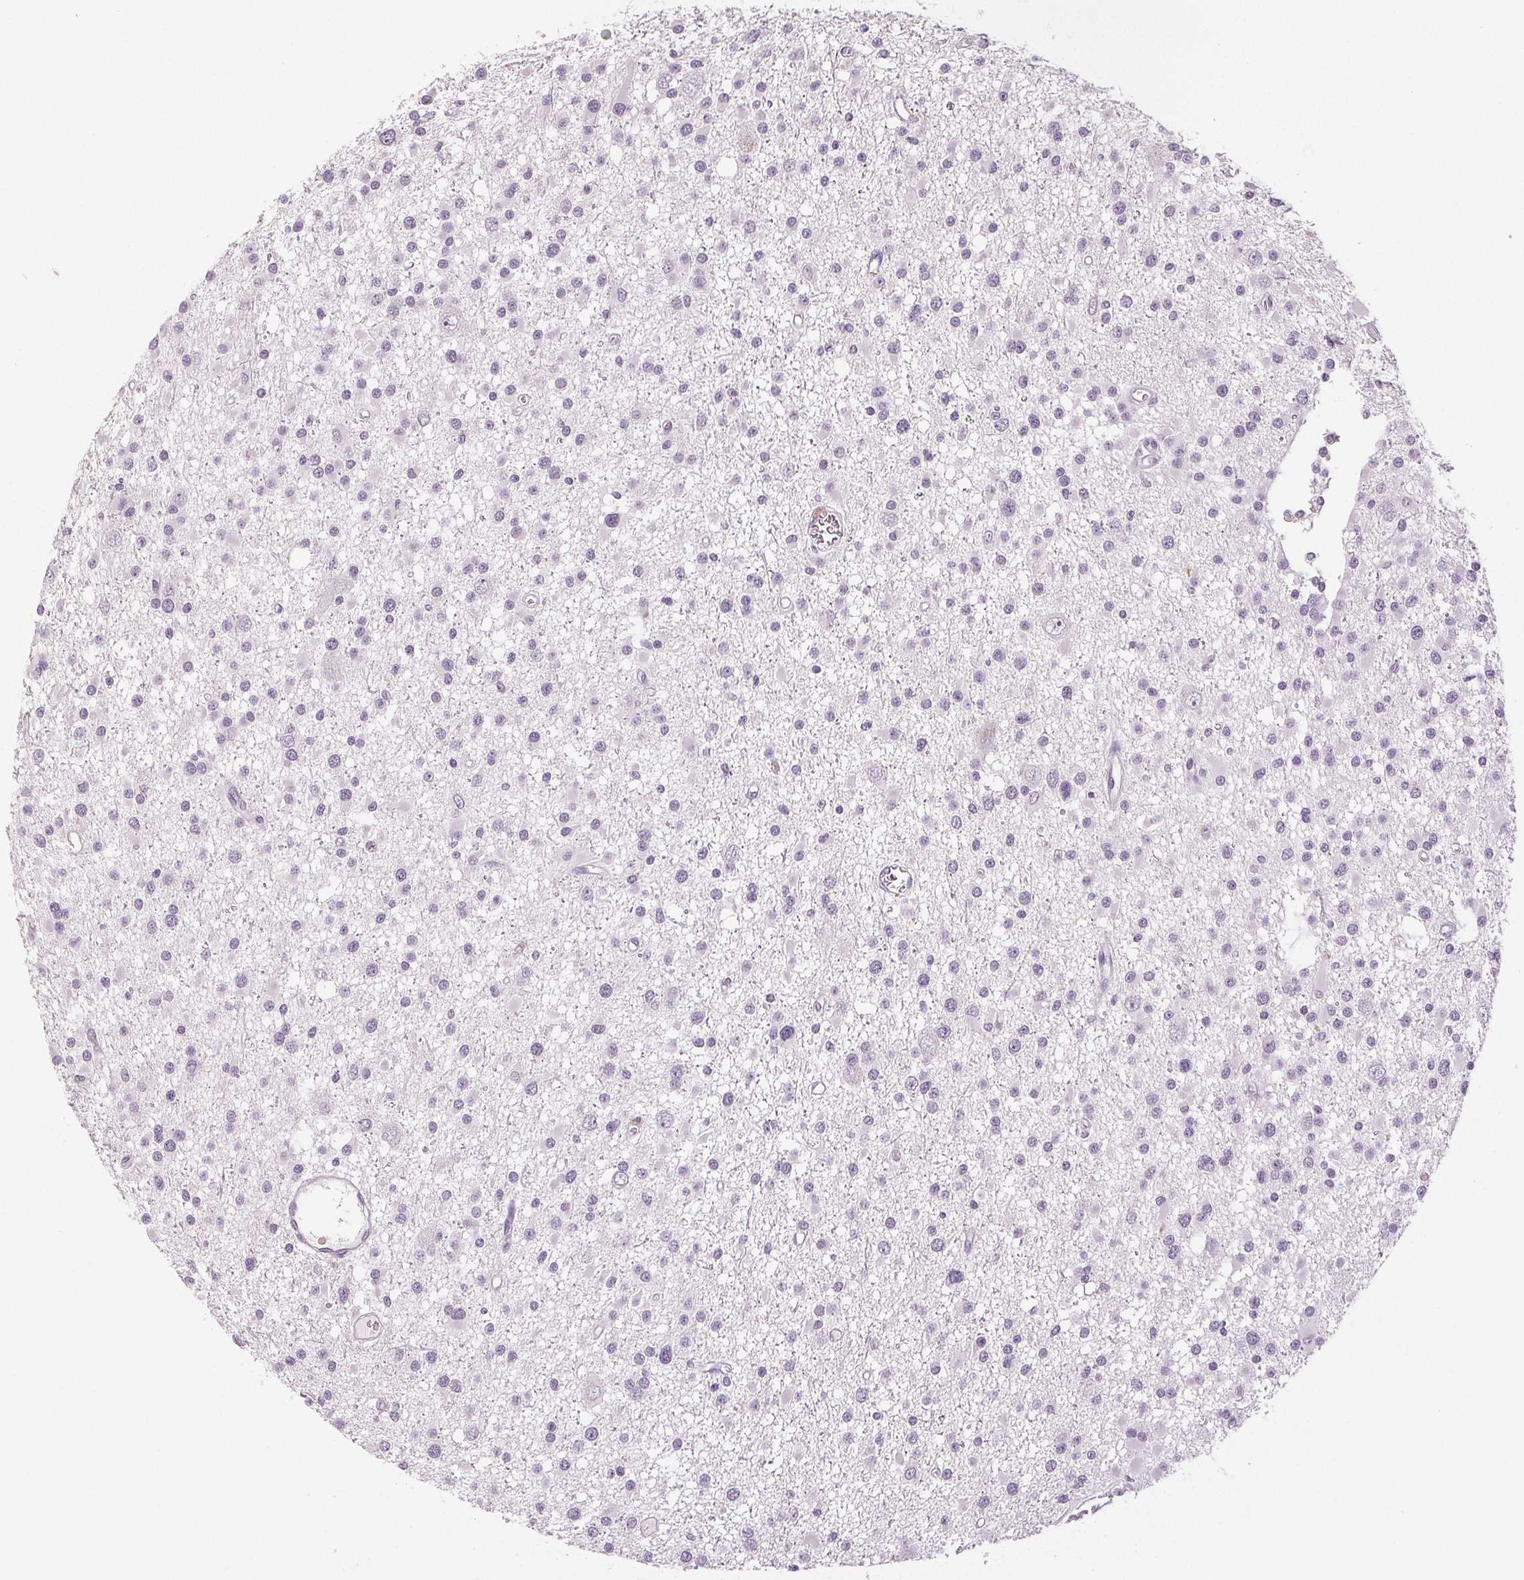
{"staining": {"intensity": "negative", "quantity": "none", "location": "none"}, "tissue": "glioma", "cell_type": "Tumor cells", "image_type": "cancer", "snomed": [{"axis": "morphology", "description": "Glioma, malignant, High grade"}, {"axis": "topography", "description": "Brain"}], "caption": "Tumor cells show no significant positivity in glioma.", "gene": "LTF", "patient": {"sex": "male", "age": 54}}